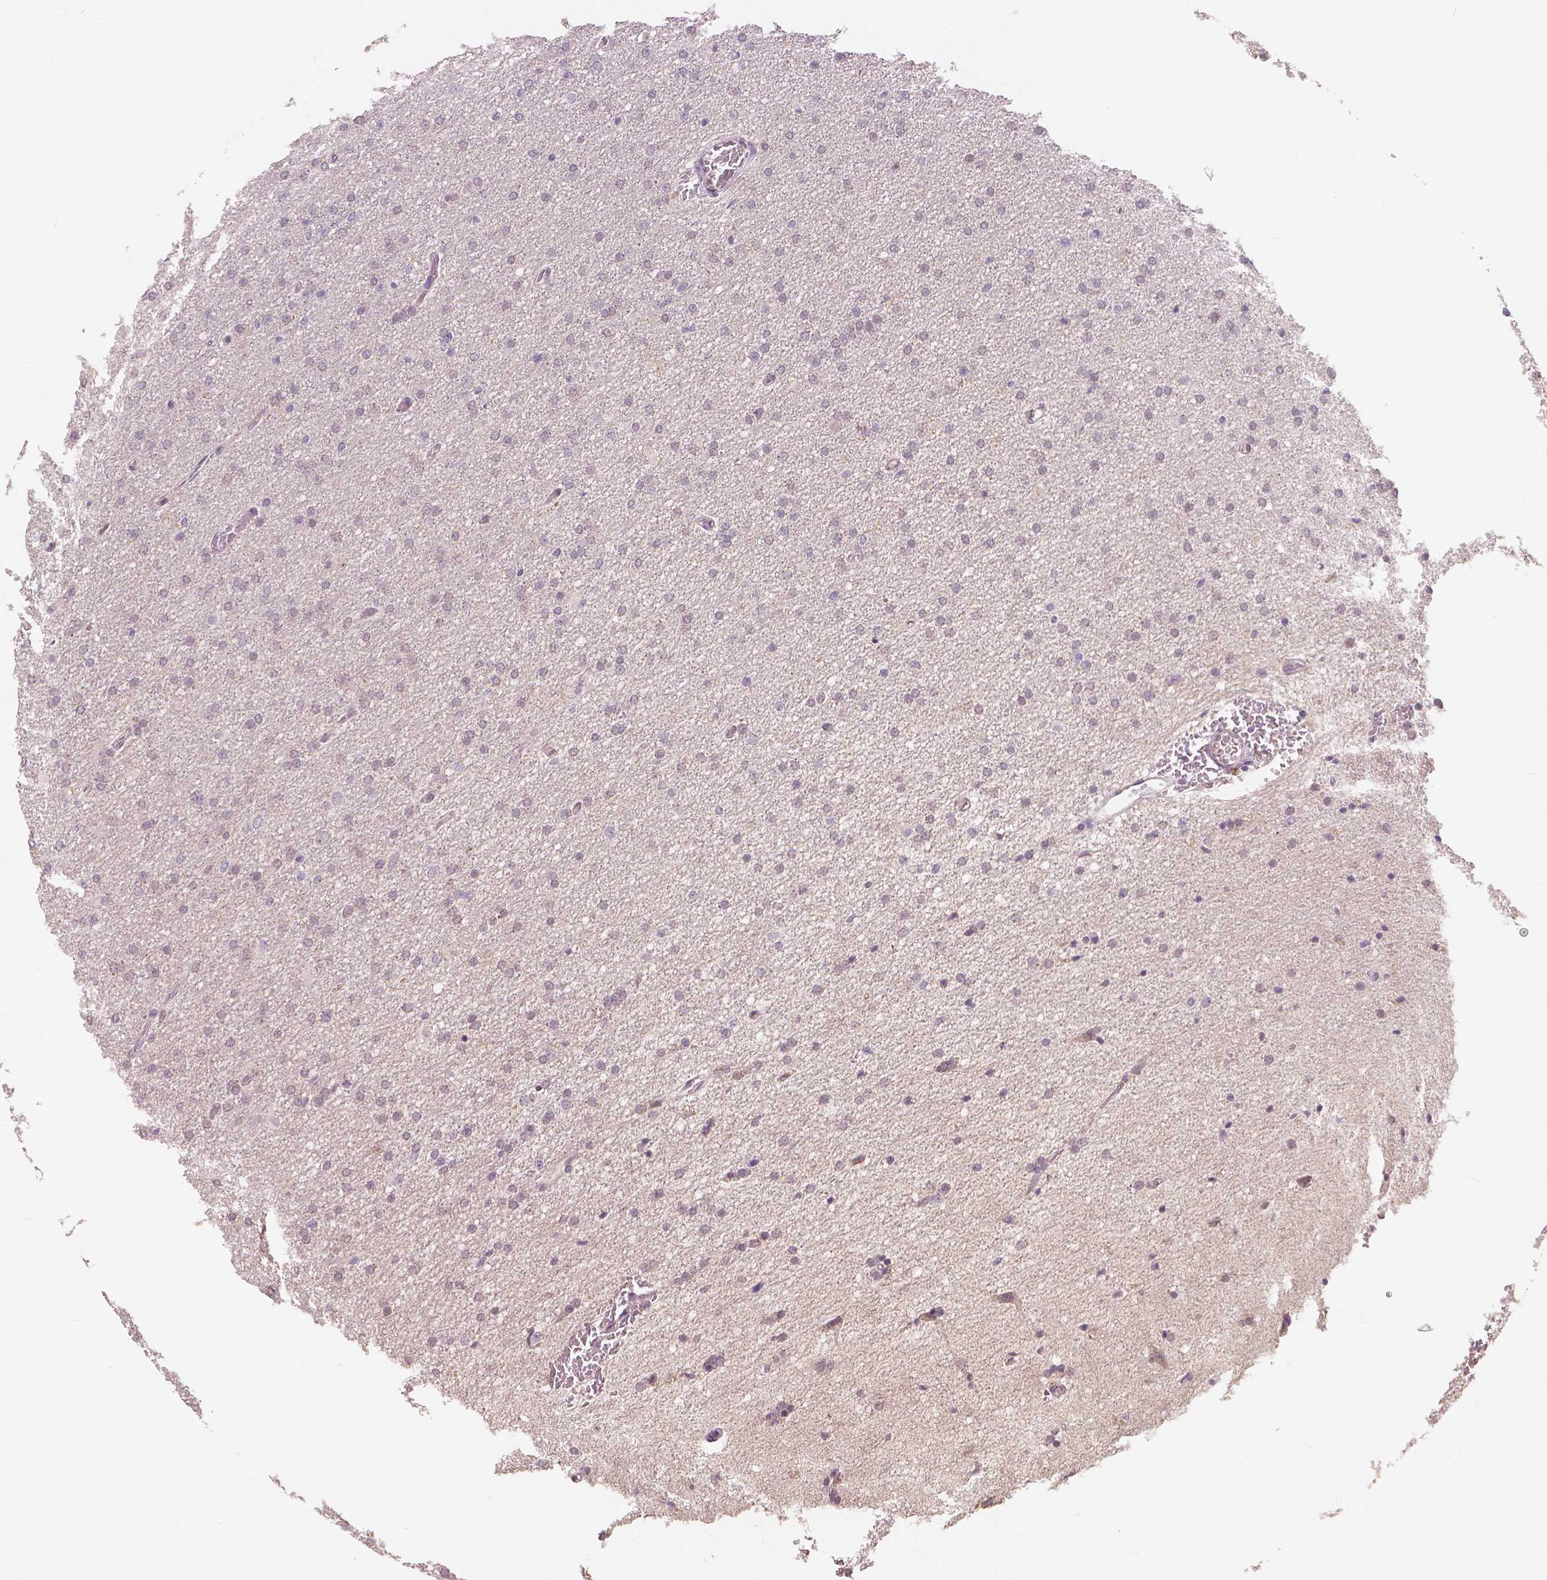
{"staining": {"intensity": "negative", "quantity": "none", "location": "none"}, "tissue": "glioma", "cell_type": "Tumor cells", "image_type": "cancer", "snomed": [{"axis": "morphology", "description": "Glioma, malignant, High grade"}, {"axis": "topography", "description": "Cerebral cortex"}], "caption": "Immunohistochemistry (IHC) of high-grade glioma (malignant) demonstrates no staining in tumor cells.", "gene": "RNASE7", "patient": {"sex": "male", "age": 70}}